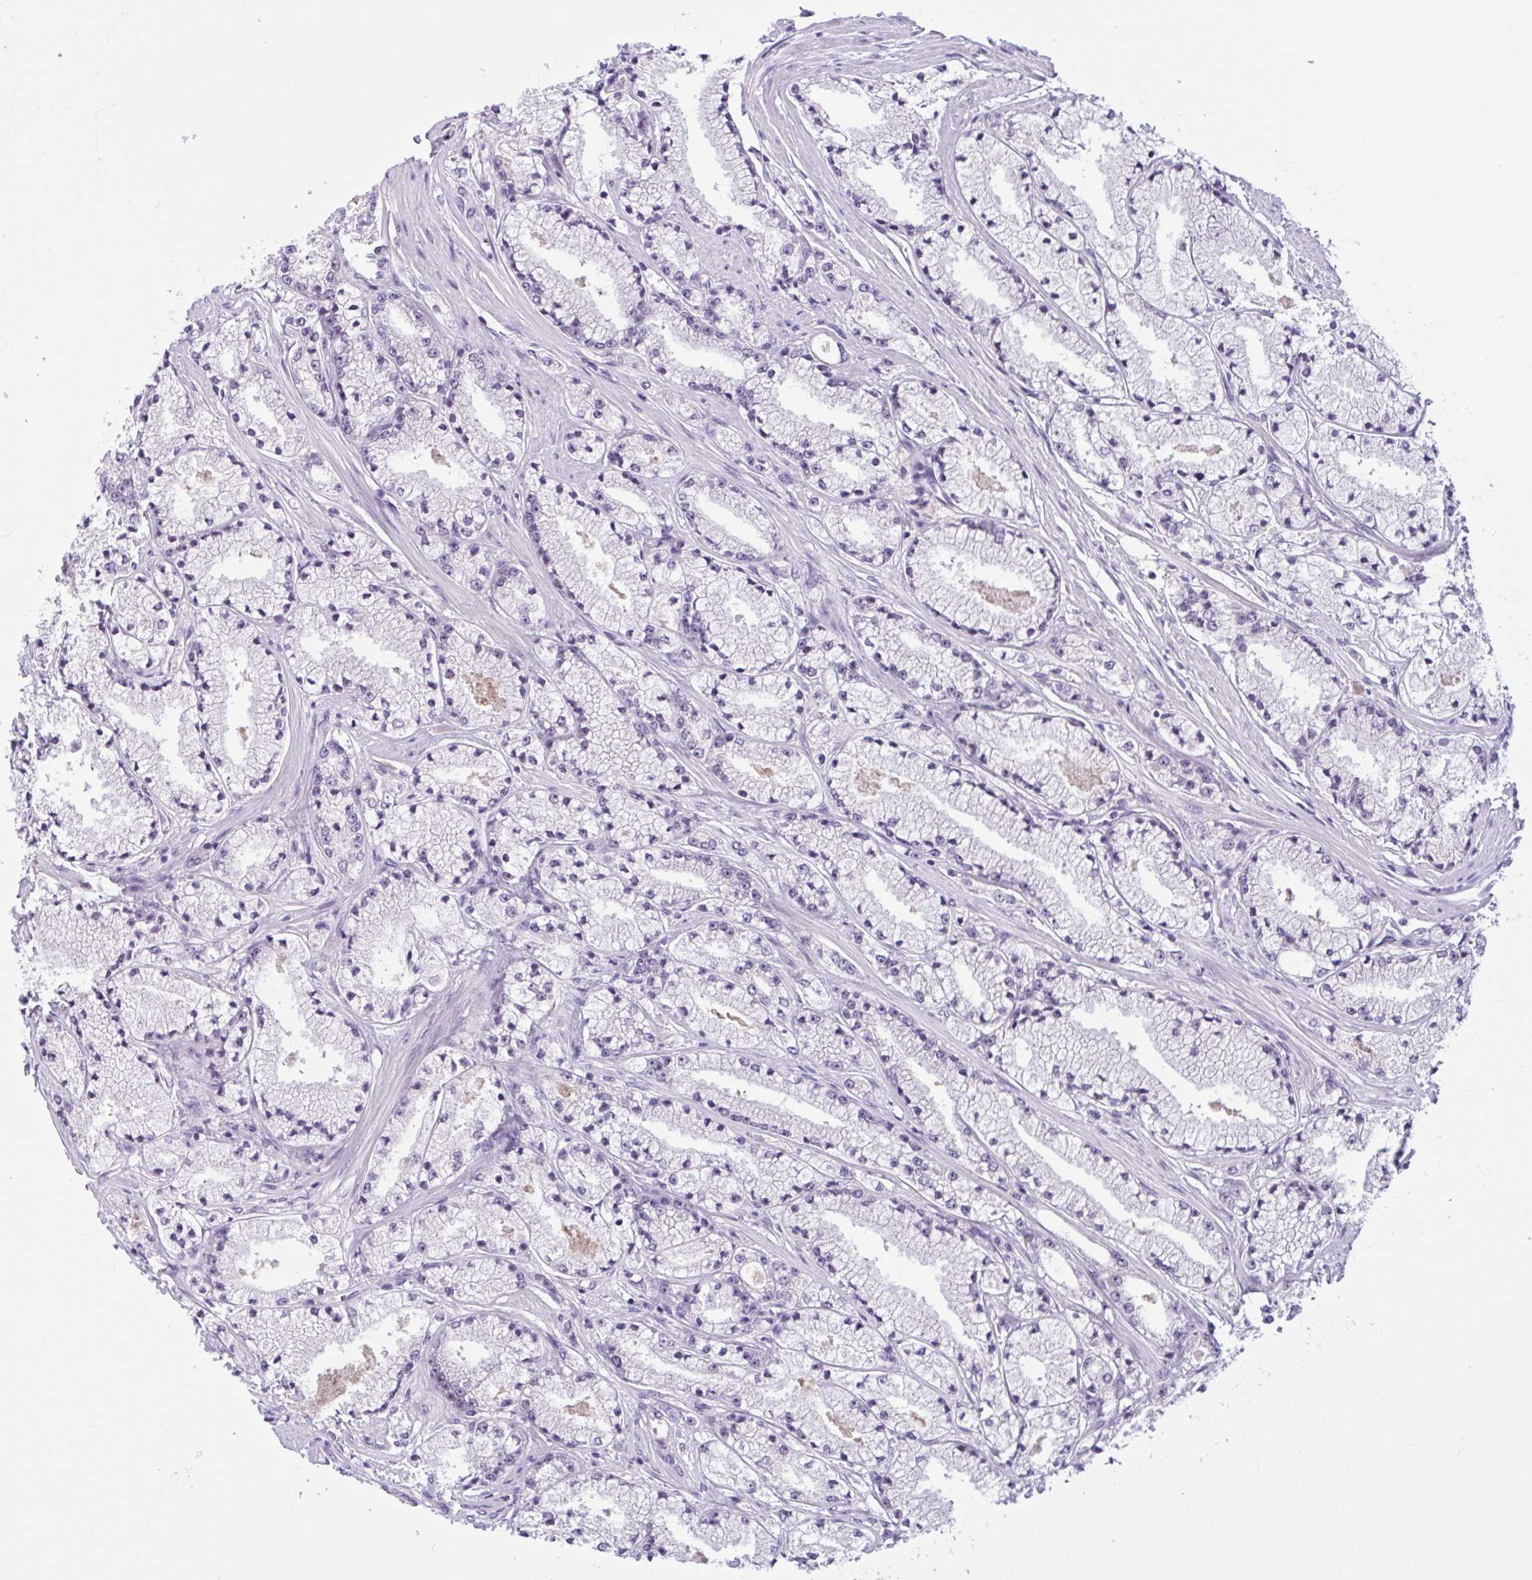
{"staining": {"intensity": "negative", "quantity": "none", "location": "none"}, "tissue": "prostate cancer", "cell_type": "Tumor cells", "image_type": "cancer", "snomed": [{"axis": "morphology", "description": "Adenocarcinoma, High grade"}, {"axis": "topography", "description": "Prostate"}], "caption": "A histopathology image of human prostate adenocarcinoma (high-grade) is negative for staining in tumor cells.", "gene": "WNT9B", "patient": {"sex": "male", "age": 63}}